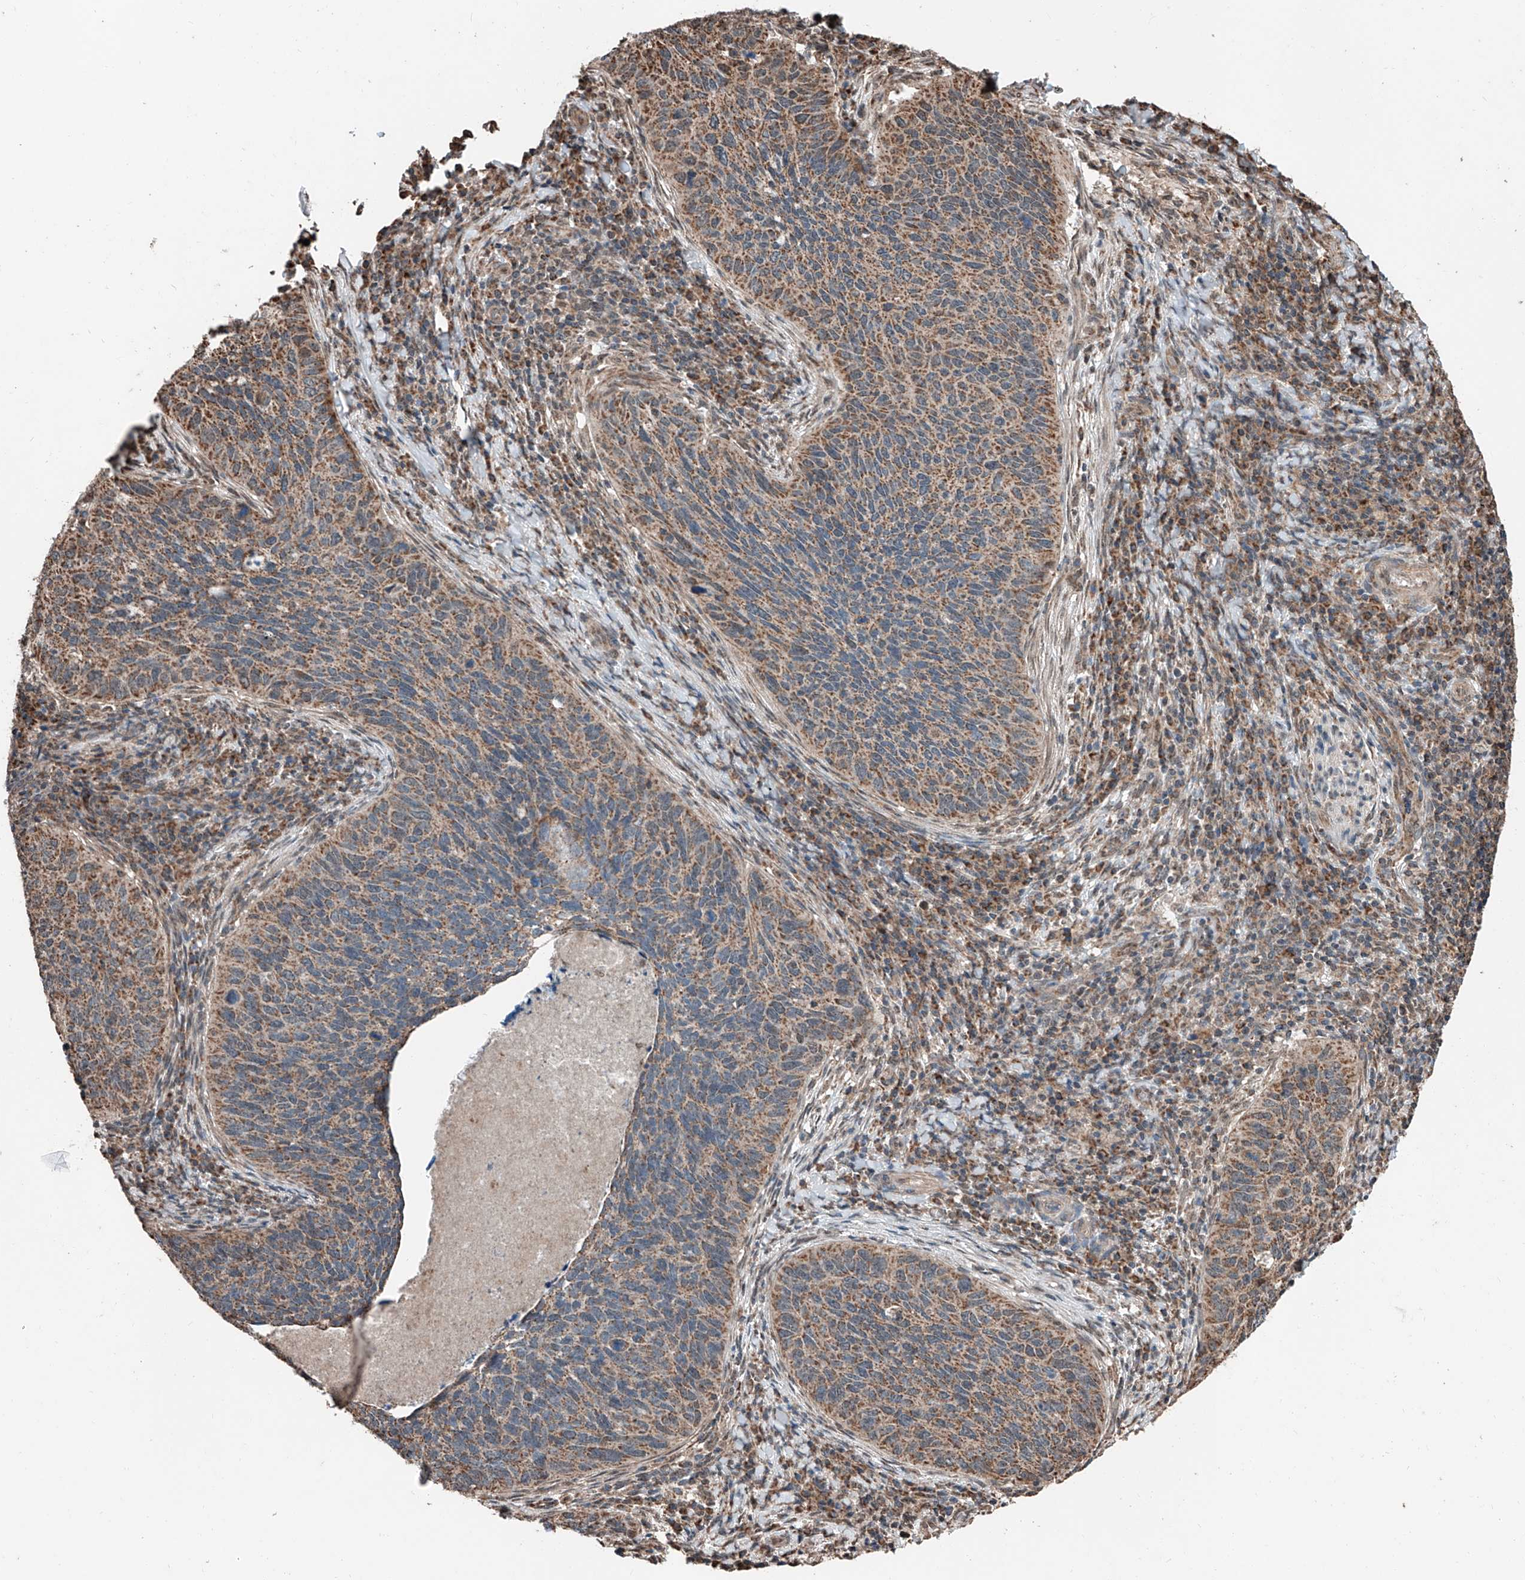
{"staining": {"intensity": "moderate", "quantity": ">75%", "location": "cytoplasmic/membranous"}, "tissue": "cervical cancer", "cell_type": "Tumor cells", "image_type": "cancer", "snomed": [{"axis": "morphology", "description": "Squamous cell carcinoma, NOS"}, {"axis": "topography", "description": "Cervix"}], "caption": "An image of cervical cancer stained for a protein shows moderate cytoplasmic/membranous brown staining in tumor cells.", "gene": "ZNF445", "patient": {"sex": "female", "age": 38}}